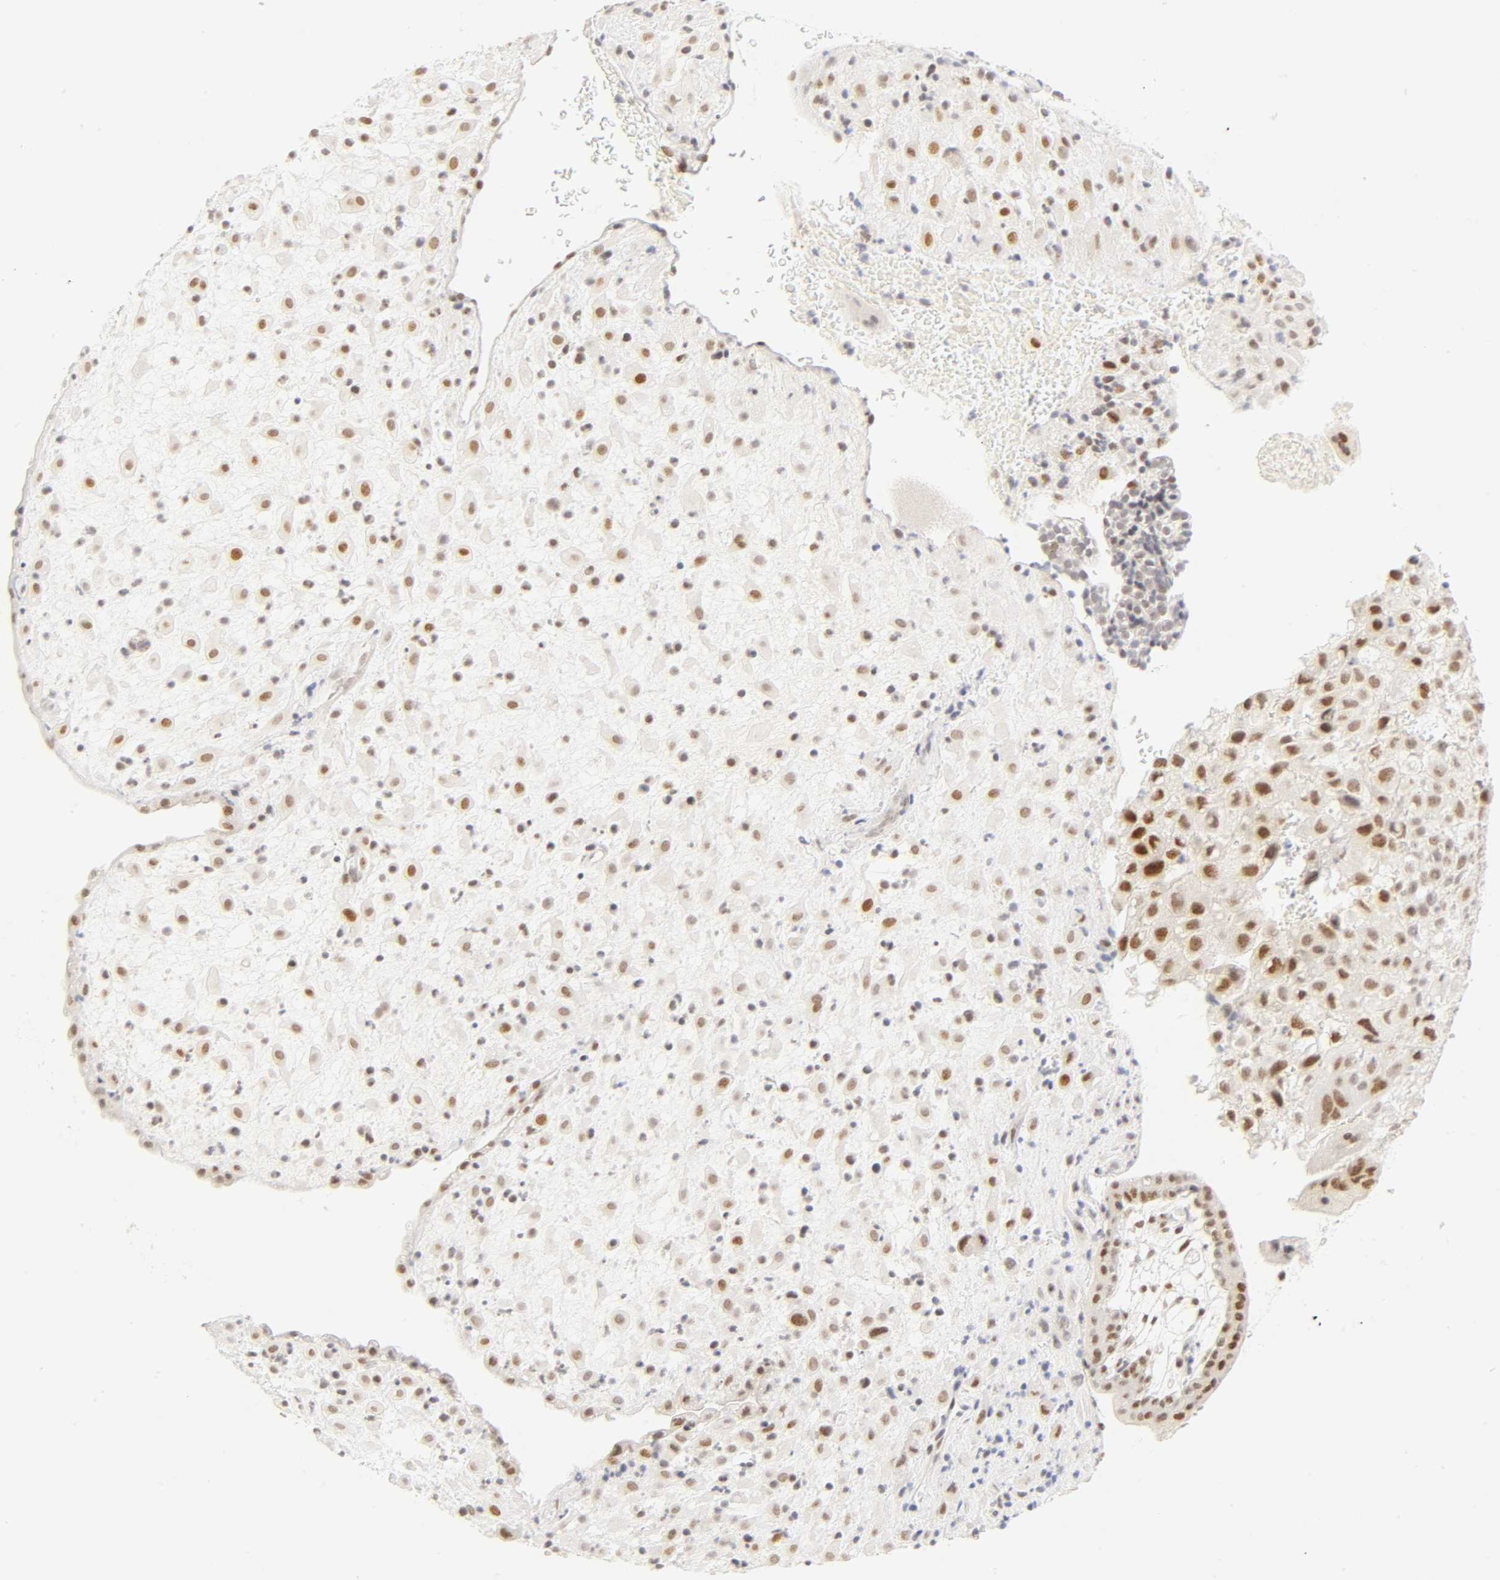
{"staining": {"intensity": "strong", "quantity": ">75%", "location": "nuclear"}, "tissue": "placenta", "cell_type": "Decidual cells", "image_type": "normal", "snomed": [{"axis": "morphology", "description": "Normal tissue, NOS"}, {"axis": "topography", "description": "Placenta"}], "caption": "Decidual cells reveal high levels of strong nuclear staining in approximately >75% of cells in normal placenta. (IHC, brightfield microscopy, high magnification).", "gene": "MNAT1", "patient": {"sex": "female", "age": 35}}